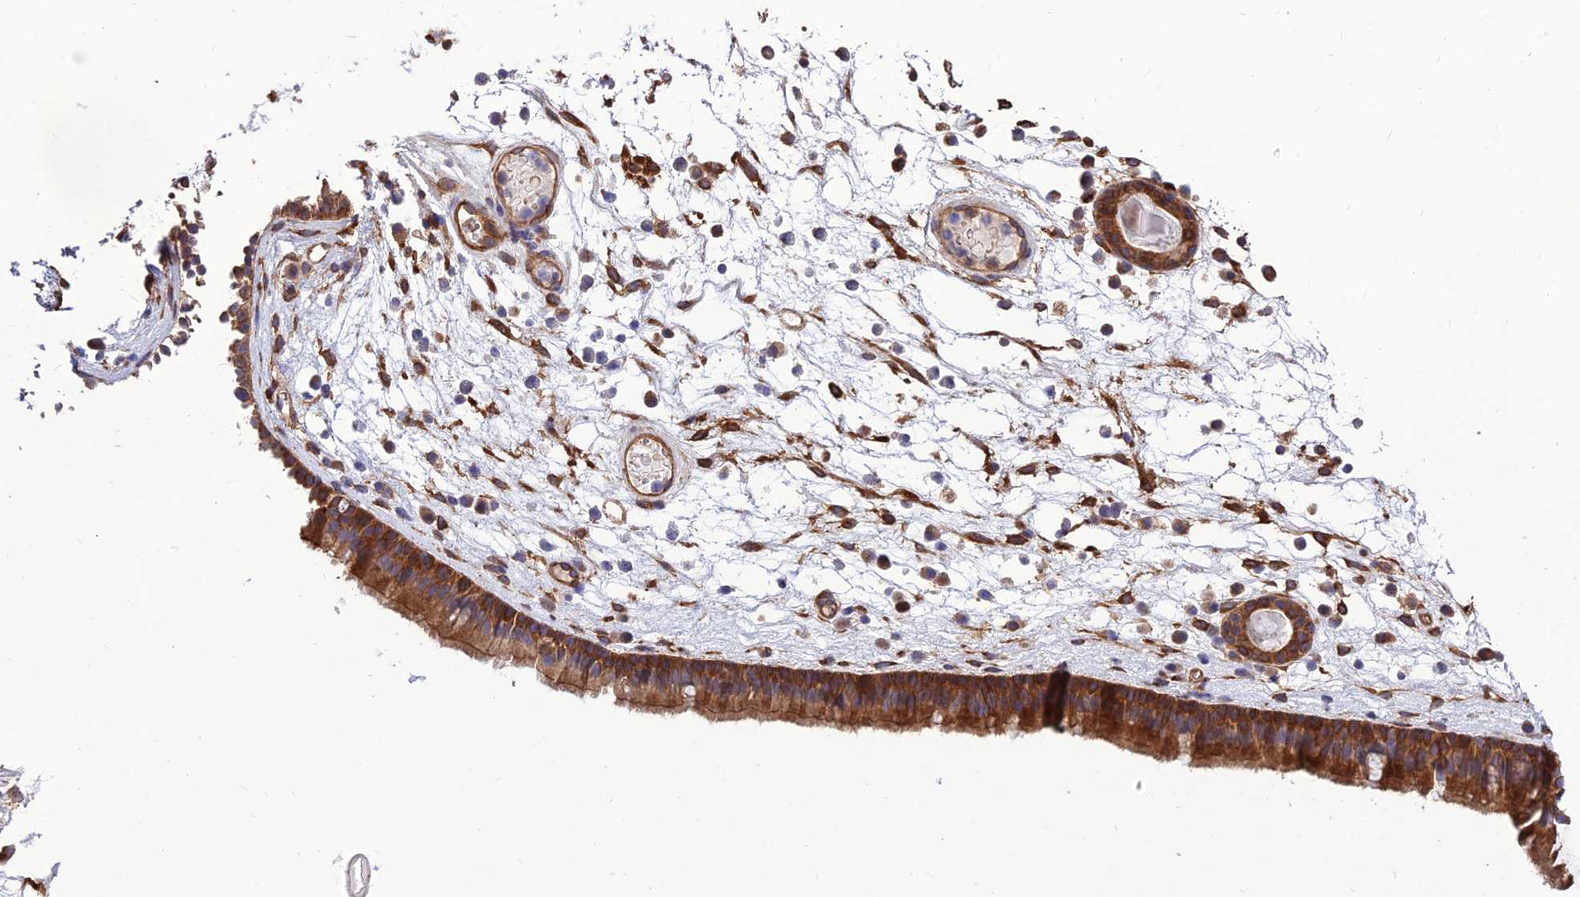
{"staining": {"intensity": "strong", "quantity": ">75%", "location": "cytoplasmic/membranous"}, "tissue": "nasopharynx", "cell_type": "Respiratory epithelial cells", "image_type": "normal", "snomed": [{"axis": "morphology", "description": "Normal tissue, NOS"}, {"axis": "morphology", "description": "Inflammation, NOS"}, {"axis": "morphology", "description": "Malignant melanoma, Metastatic site"}, {"axis": "topography", "description": "Nasopharynx"}], "caption": "The immunohistochemical stain shows strong cytoplasmic/membranous expression in respiratory epithelial cells of benign nasopharynx.", "gene": "CRTAP", "patient": {"sex": "male", "age": 70}}